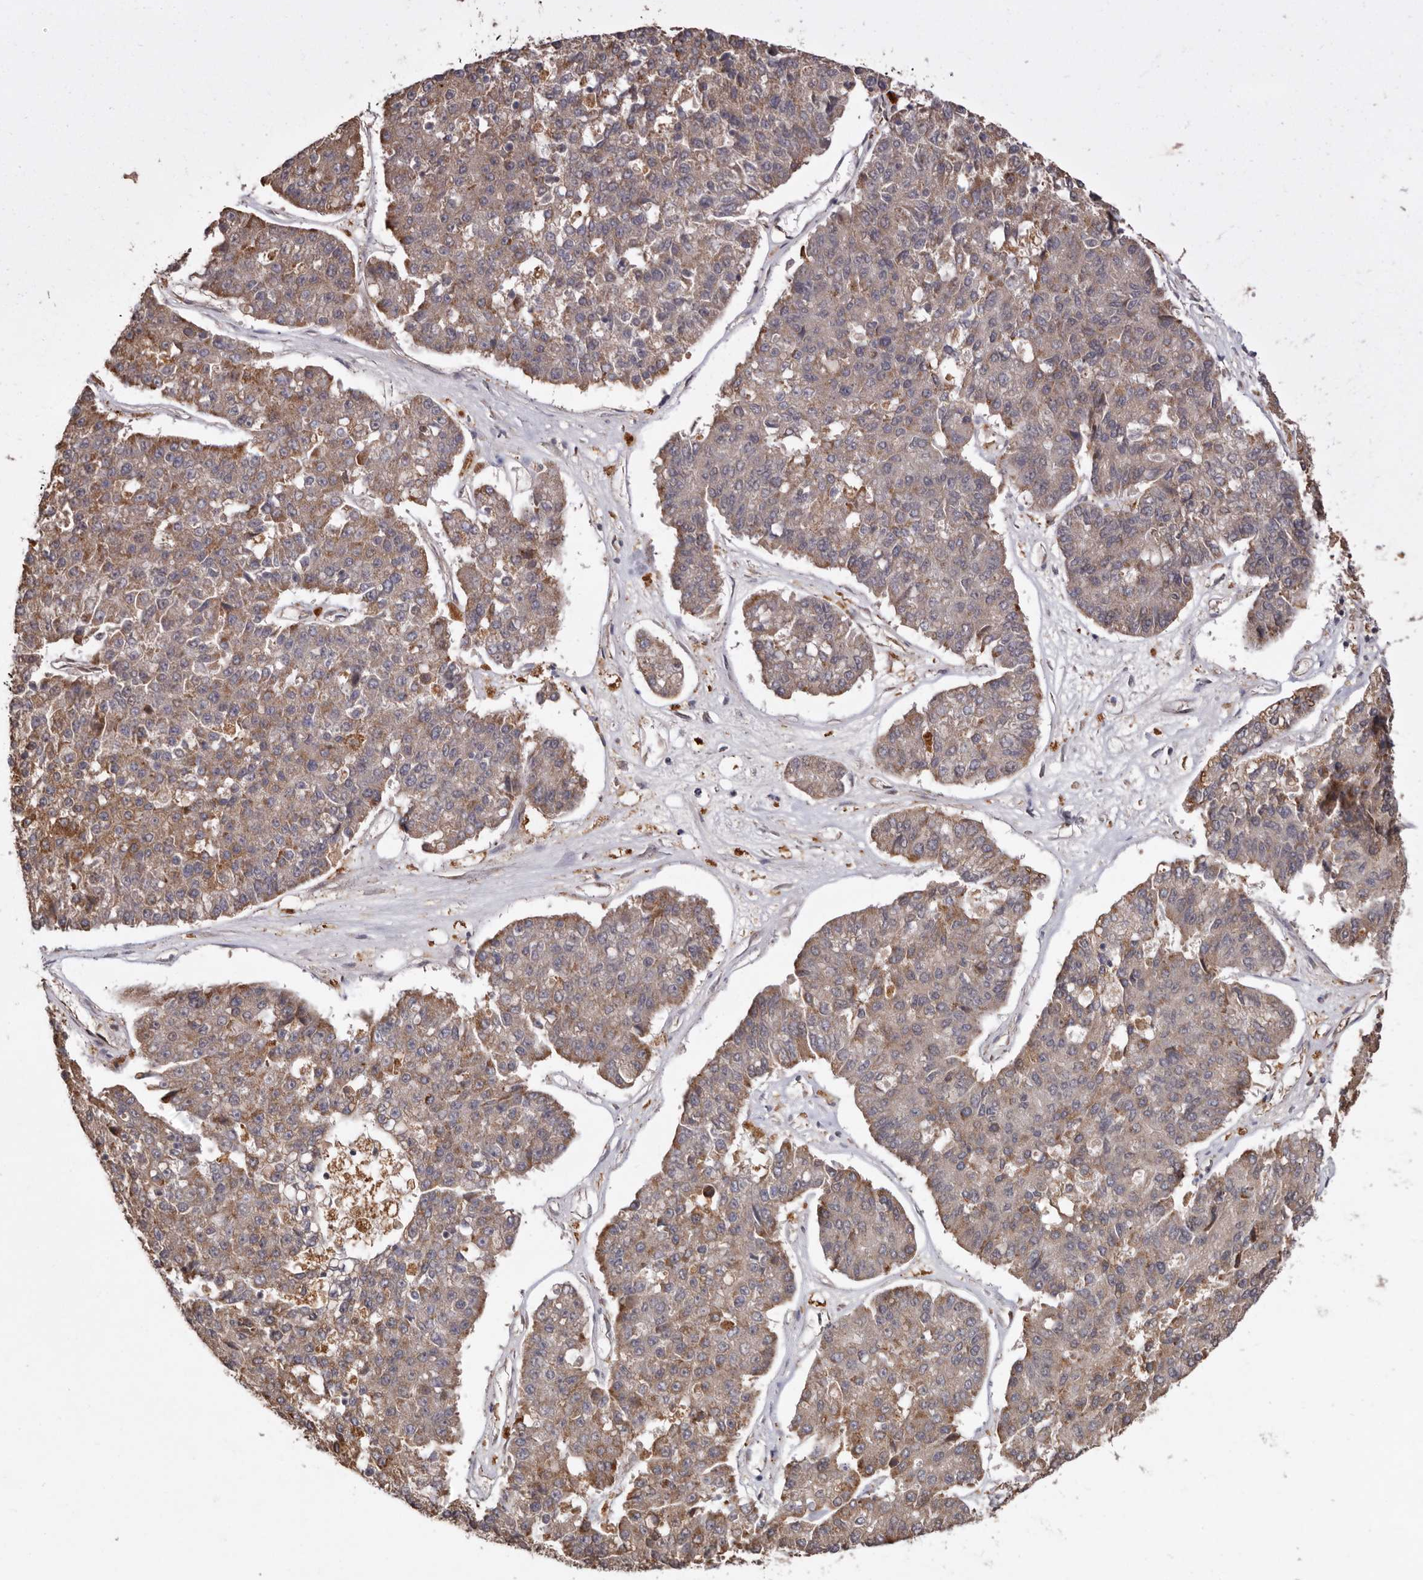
{"staining": {"intensity": "moderate", "quantity": "25%-75%", "location": "cytoplasmic/membranous"}, "tissue": "pancreatic cancer", "cell_type": "Tumor cells", "image_type": "cancer", "snomed": [{"axis": "morphology", "description": "Adenocarcinoma, NOS"}, {"axis": "topography", "description": "Pancreas"}], "caption": "This micrograph demonstrates pancreatic cancer (adenocarcinoma) stained with immunohistochemistry (IHC) to label a protein in brown. The cytoplasmic/membranous of tumor cells show moderate positivity for the protein. Nuclei are counter-stained blue.", "gene": "RSPO2", "patient": {"sex": "male", "age": 50}}